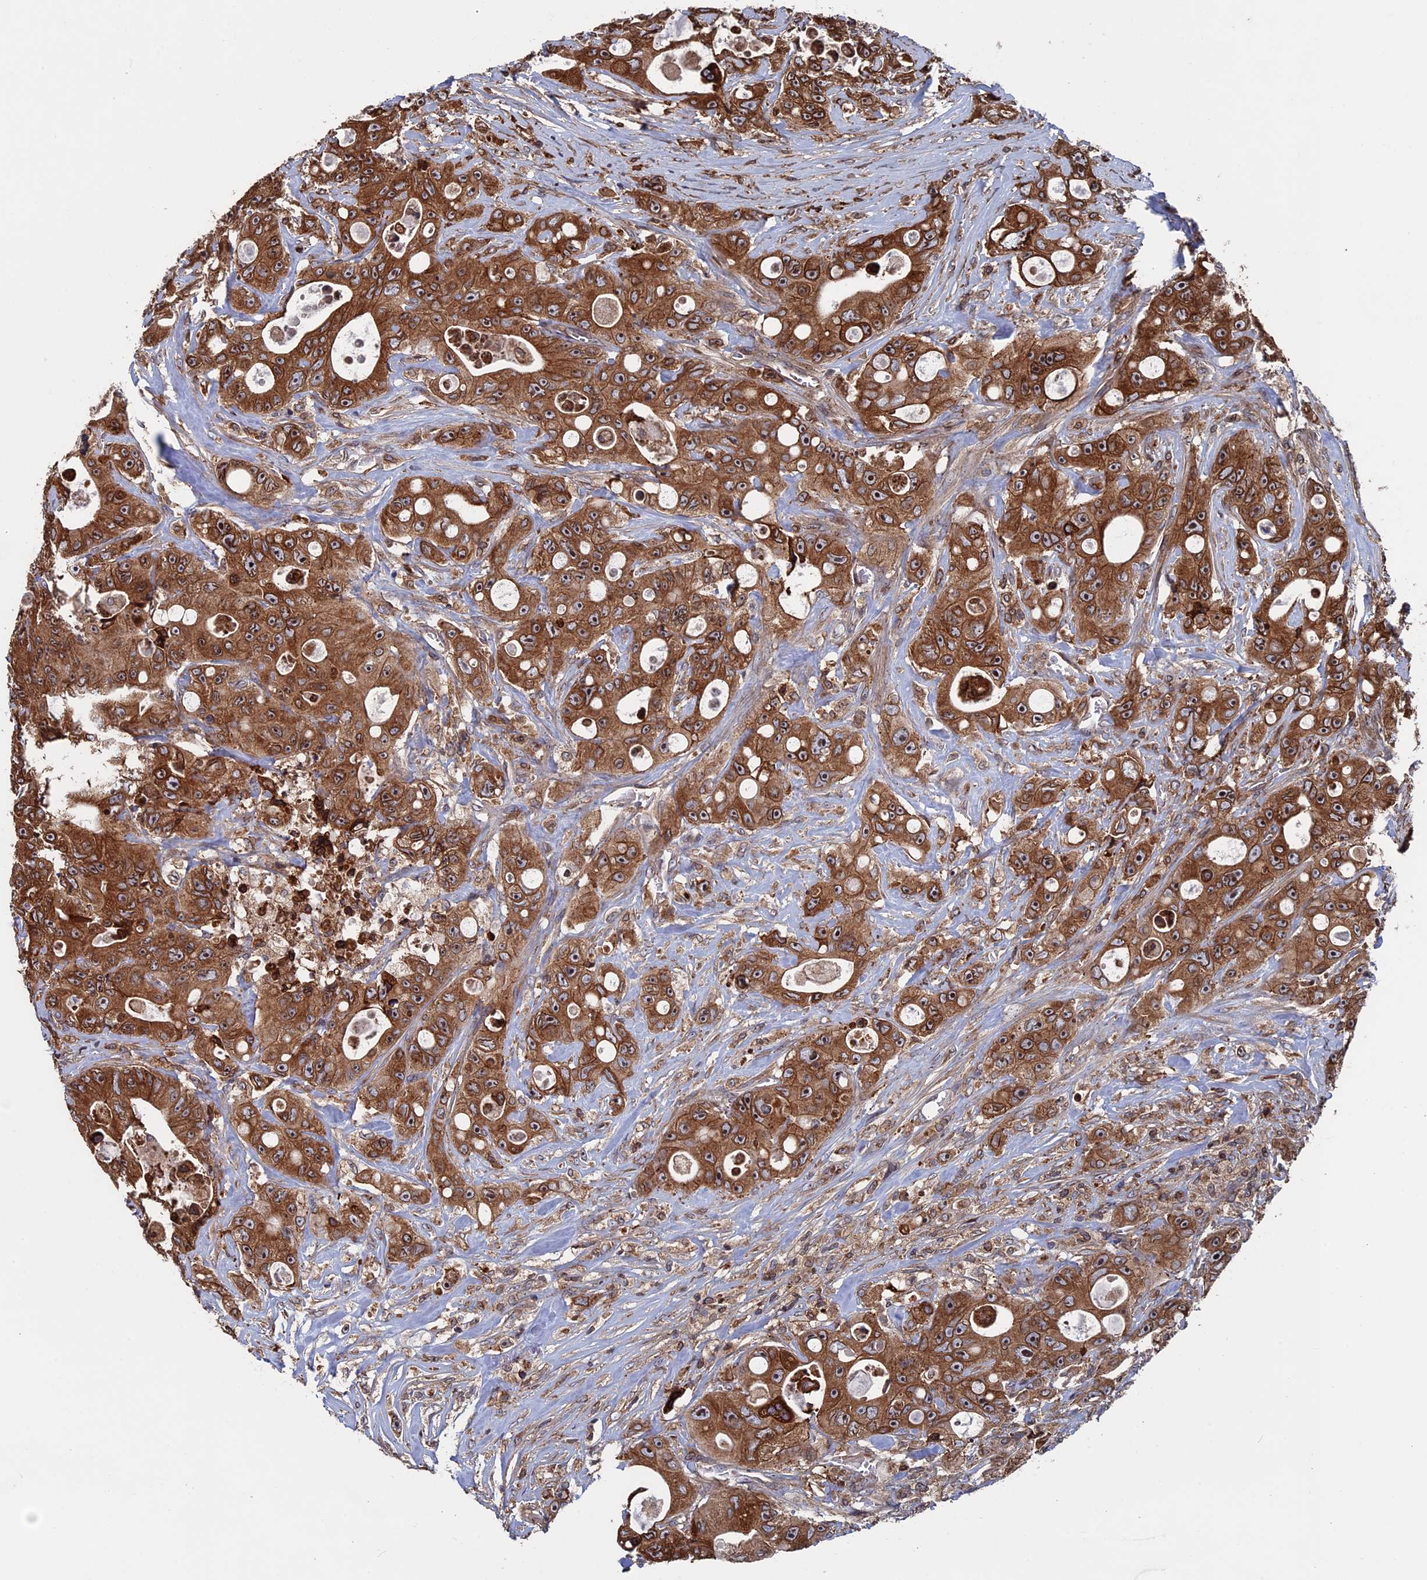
{"staining": {"intensity": "strong", "quantity": ">75%", "location": "cytoplasmic/membranous,nuclear"}, "tissue": "colorectal cancer", "cell_type": "Tumor cells", "image_type": "cancer", "snomed": [{"axis": "morphology", "description": "Adenocarcinoma, NOS"}, {"axis": "topography", "description": "Colon"}], "caption": "Colorectal cancer (adenocarcinoma) stained with a protein marker exhibits strong staining in tumor cells.", "gene": "RPUSD1", "patient": {"sex": "female", "age": 46}}